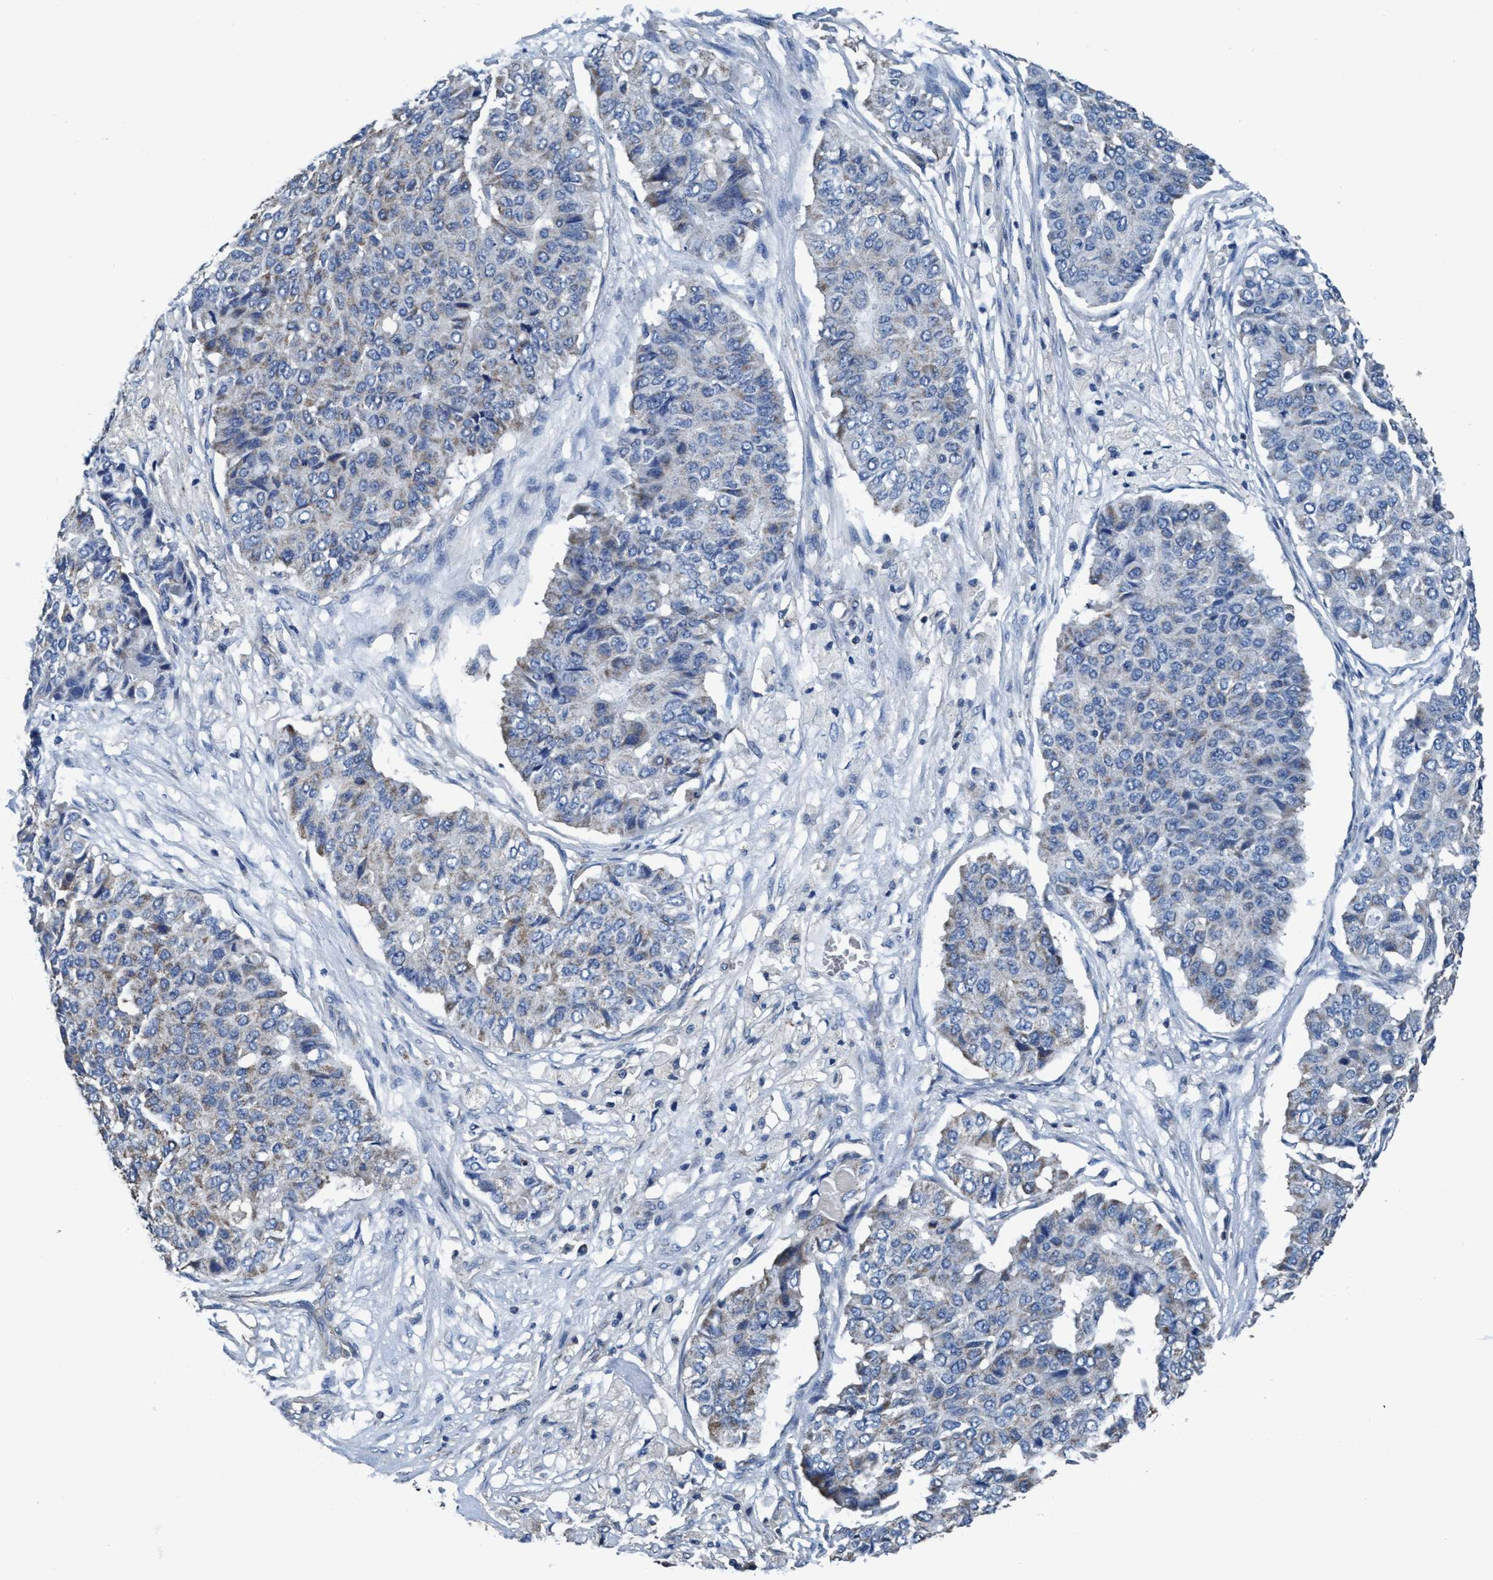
{"staining": {"intensity": "weak", "quantity": "<25%", "location": "cytoplasmic/membranous"}, "tissue": "pancreatic cancer", "cell_type": "Tumor cells", "image_type": "cancer", "snomed": [{"axis": "morphology", "description": "Adenocarcinoma, NOS"}, {"axis": "topography", "description": "Pancreas"}], "caption": "This is an IHC micrograph of human pancreatic cancer (adenocarcinoma). There is no staining in tumor cells.", "gene": "ANKFN1", "patient": {"sex": "male", "age": 50}}